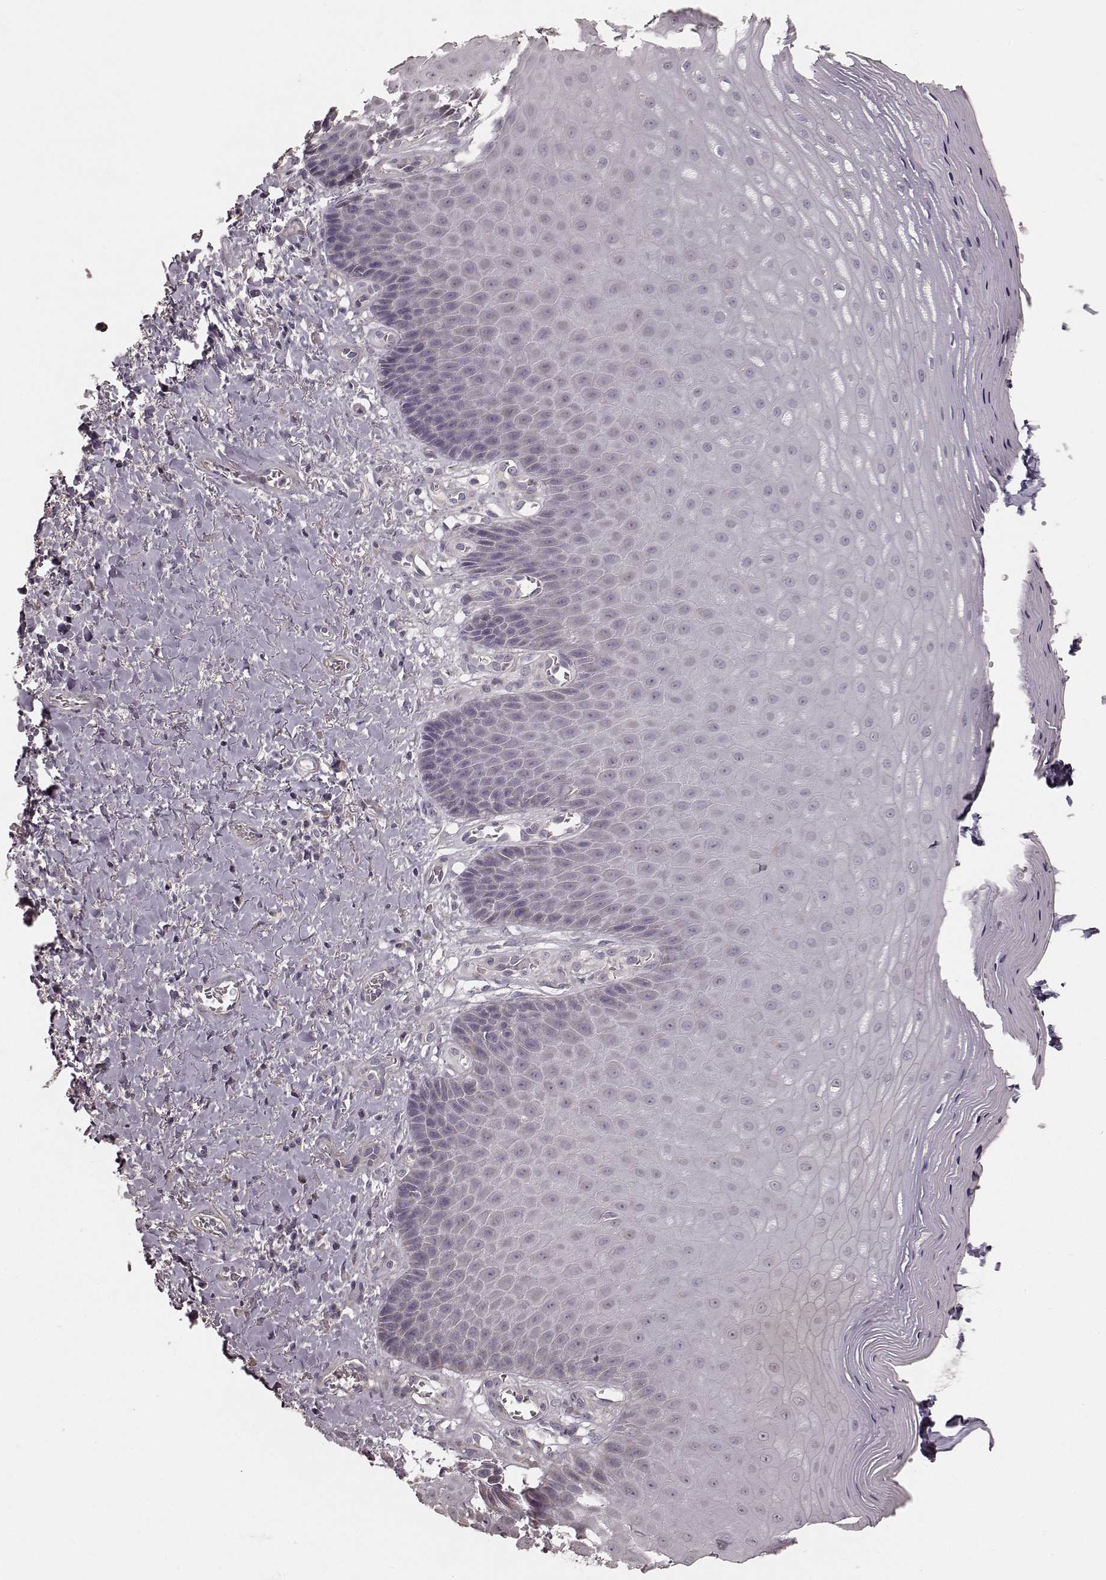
{"staining": {"intensity": "negative", "quantity": "none", "location": "none"}, "tissue": "vagina", "cell_type": "Squamous epithelial cells", "image_type": "normal", "snomed": [{"axis": "morphology", "description": "Normal tissue, NOS"}, {"axis": "topography", "description": "Vagina"}], "caption": "This is an immunohistochemistry (IHC) image of normal human vagina. There is no positivity in squamous epithelial cells.", "gene": "KCNJ9", "patient": {"sex": "female", "age": 83}}